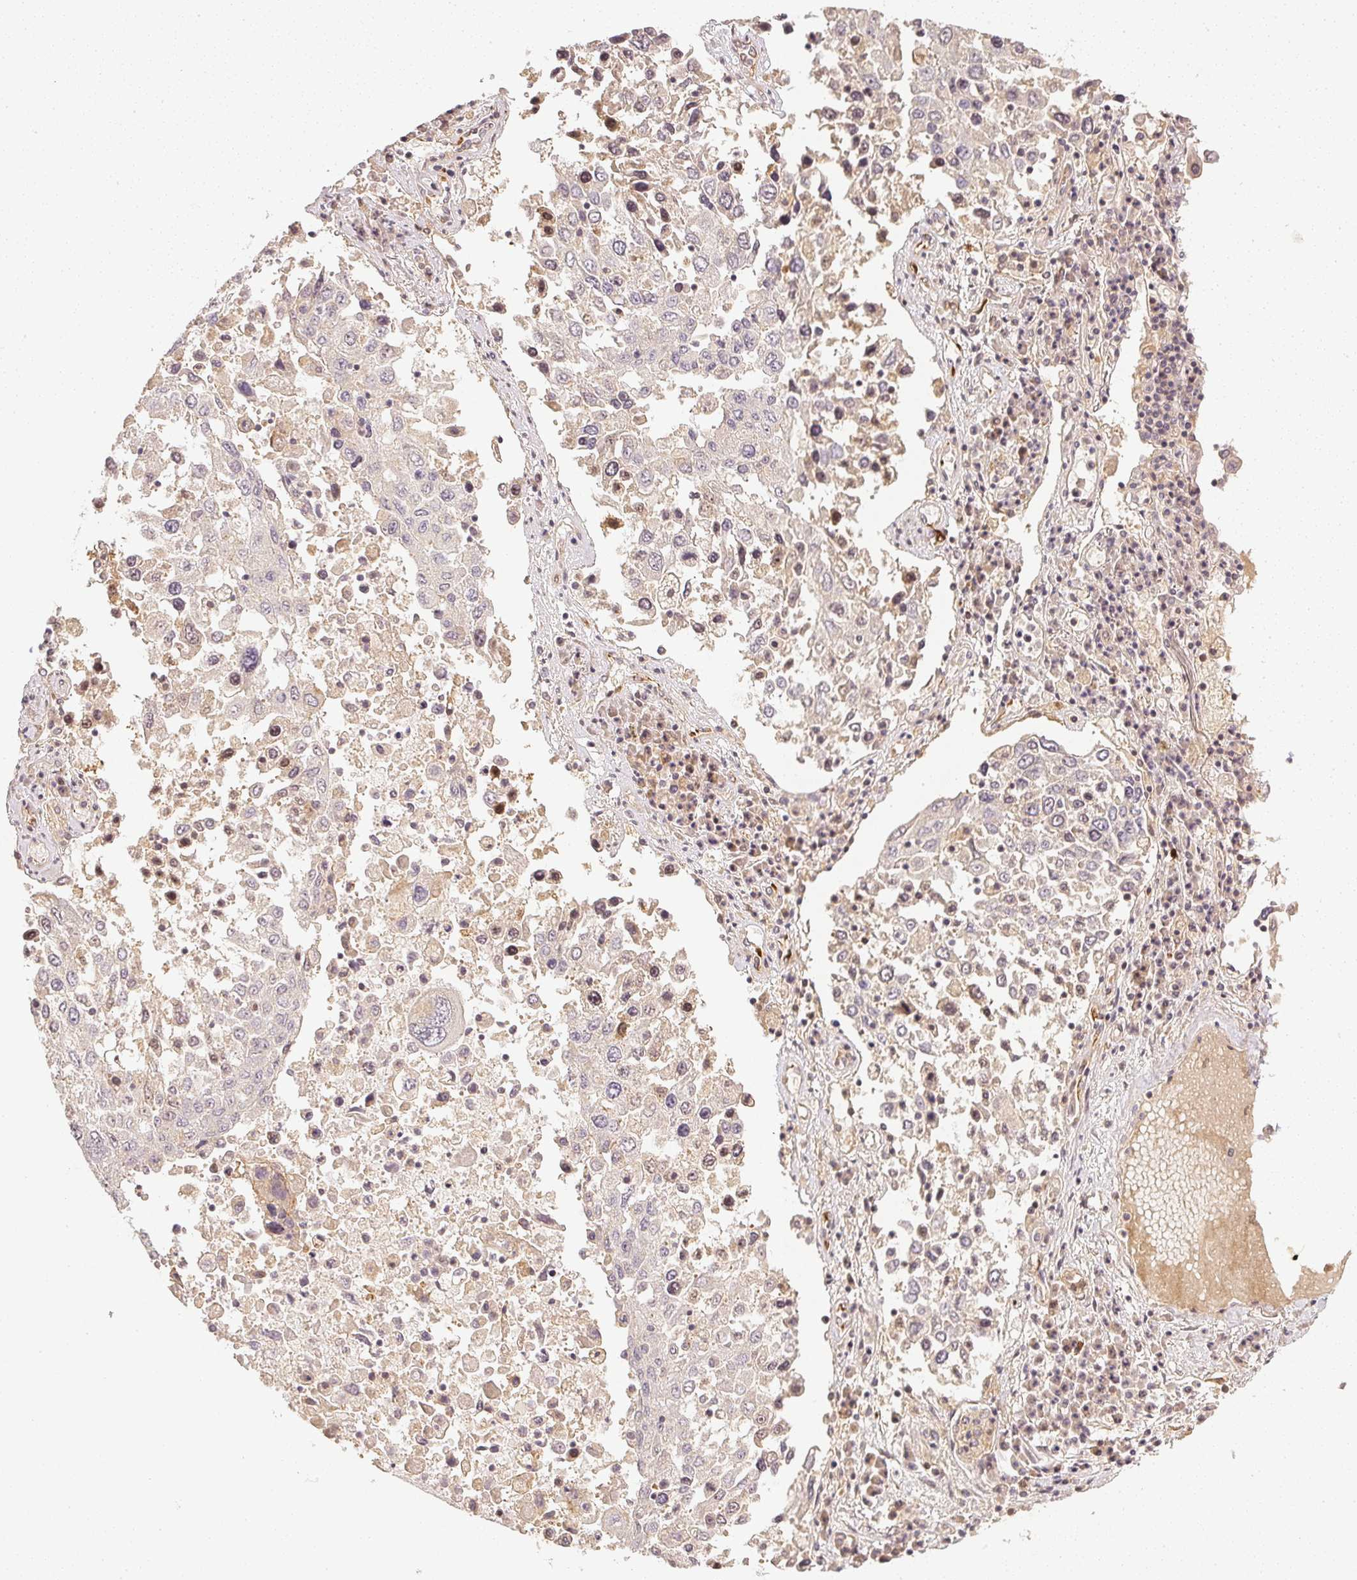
{"staining": {"intensity": "negative", "quantity": "none", "location": "none"}, "tissue": "lung cancer", "cell_type": "Tumor cells", "image_type": "cancer", "snomed": [{"axis": "morphology", "description": "Squamous cell carcinoma, NOS"}, {"axis": "topography", "description": "Lung"}], "caption": "There is no significant expression in tumor cells of lung squamous cell carcinoma.", "gene": "SERPINE1", "patient": {"sex": "male", "age": 65}}